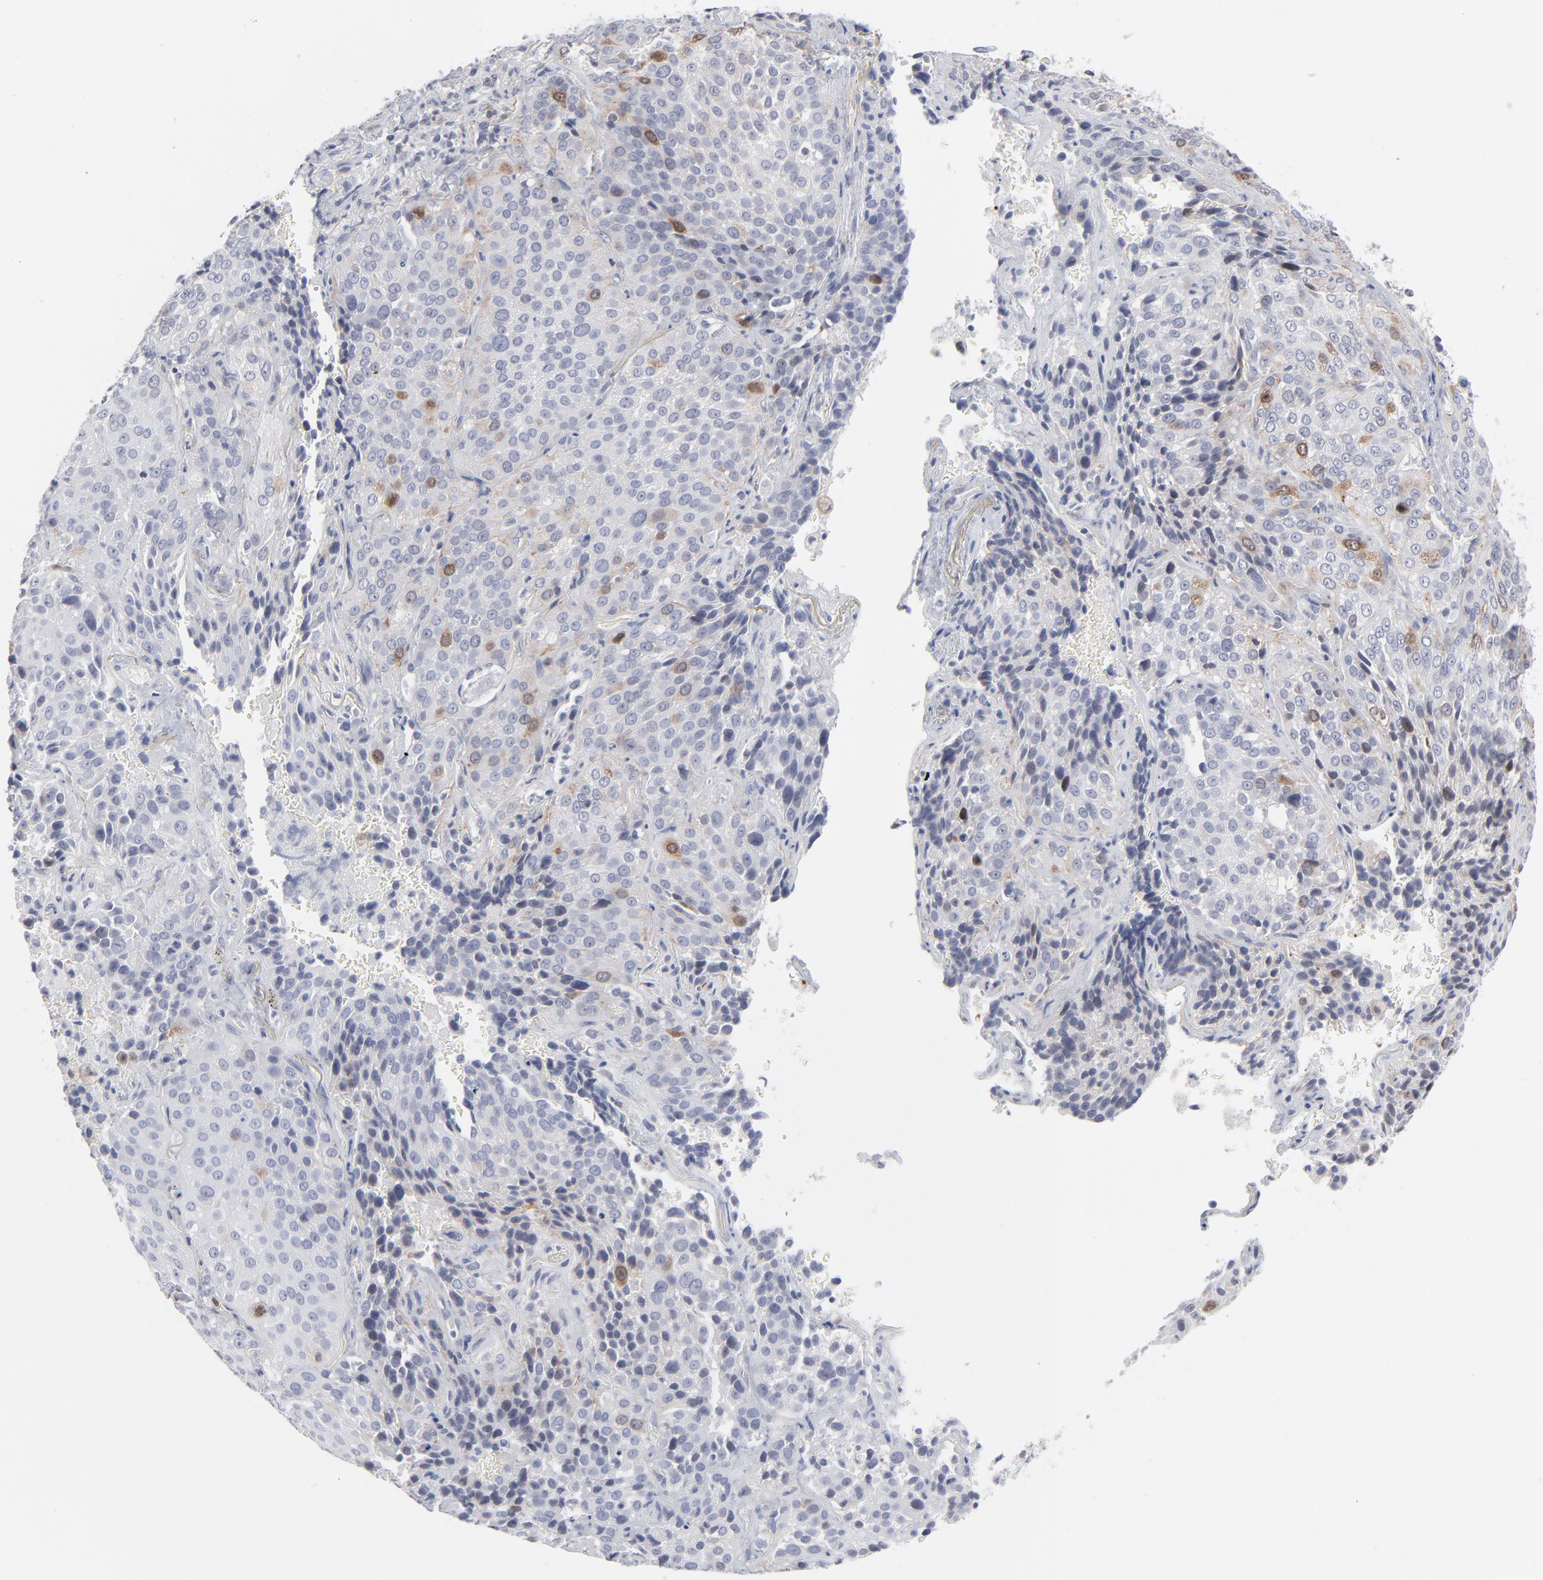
{"staining": {"intensity": "moderate", "quantity": "<25%", "location": "cytoplasmic/membranous"}, "tissue": "lung cancer", "cell_type": "Tumor cells", "image_type": "cancer", "snomed": [{"axis": "morphology", "description": "Squamous cell carcinoma, NOS"}, {"axis": "topography", "description": "Lung"}], "caption": "Protein expression analysis of lung cancer (squamous cell carcinoma) demonstrates moderate cytoplasmic/membranous expression in about <25% of tumor cells. (Stains: DAB in brown, nuclei in blue, Microscopy: brightfield microscopy at high magnification).", "gene": "AURKA", "patient": {"sex": "male", "age": 54}}